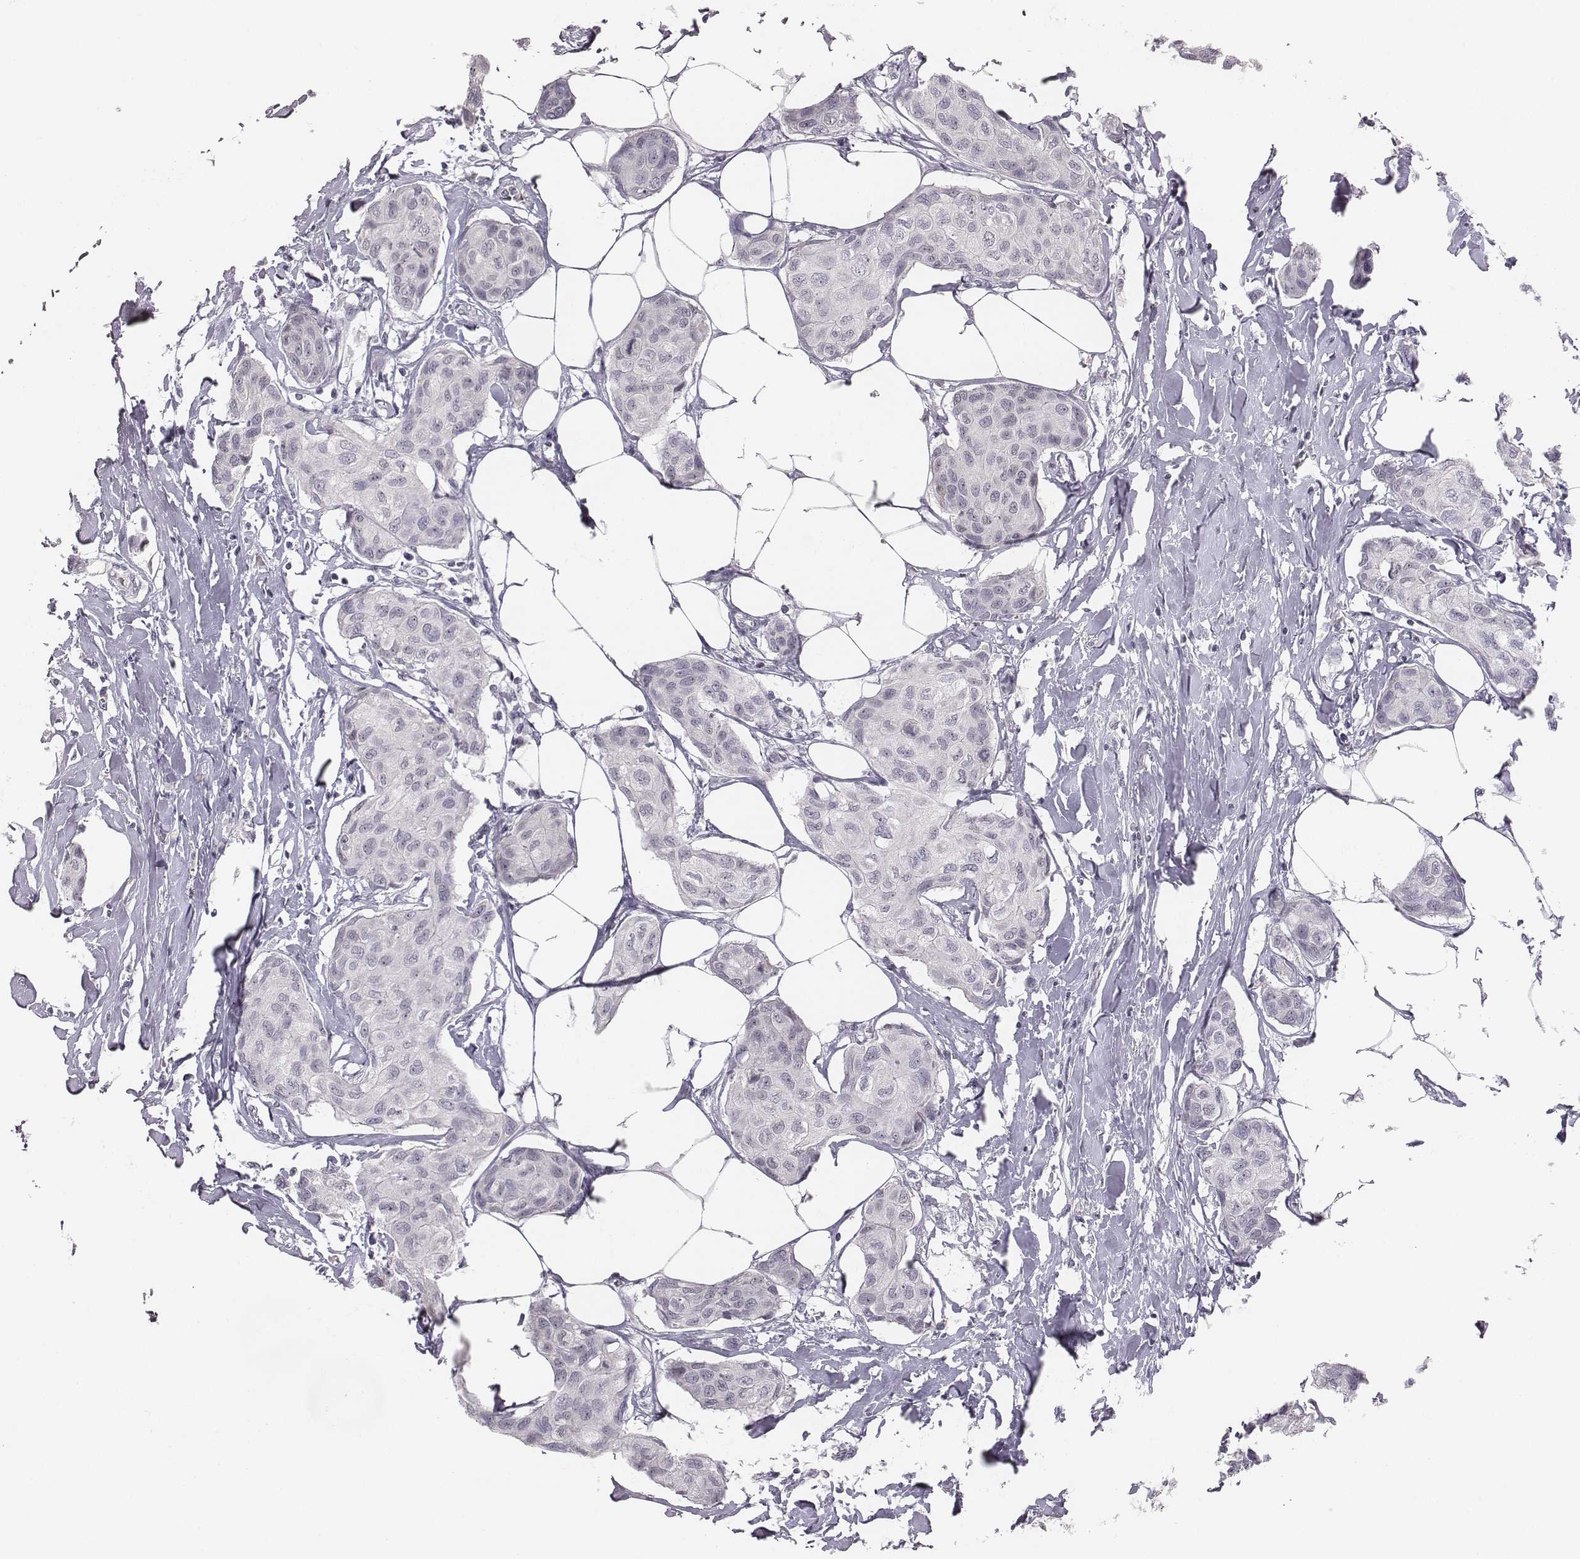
{"staining": {"intensity": "negative", "quantity": "none", "location": "none"}, "tissue": "breast cancer", "cell_type": "Tumor cells", "image_type": "cancer", "snomed": [{"axis": "morphology", "description": "Duct carcinoma"}, {"axis": "topography", "description": "Breast"}], "caption": "Immunohistochemistry micrograph of neoplastic tissue: breast cancer stained with DAB demonstrates no significant protein positivity in tumor cells.", "gene": "NIFK", "patient": {"sex": "female", "age": 80}}